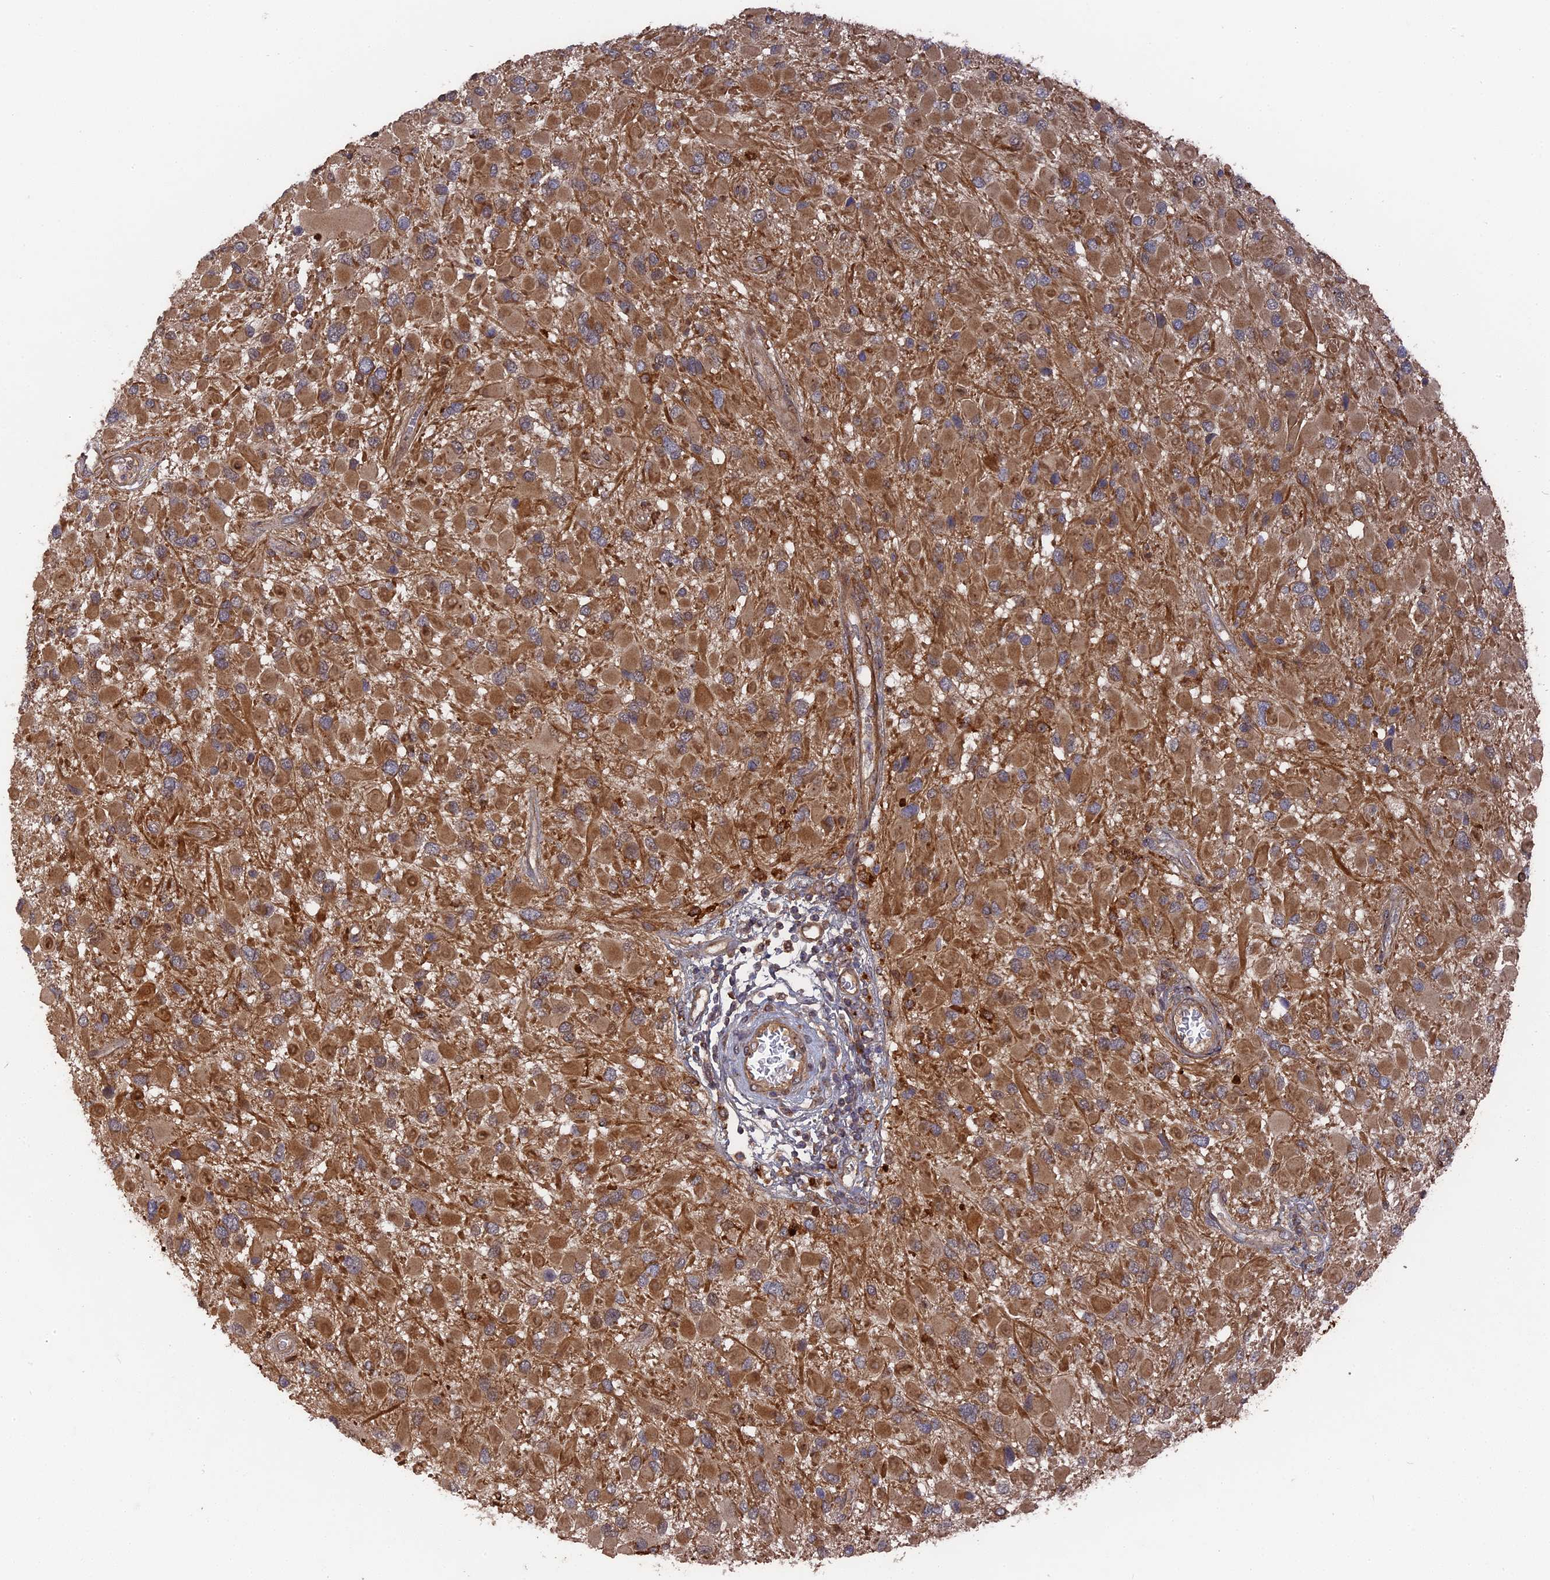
{"staining": {"intensity": "moderate", "quantity": ">75%", "location": "cytoplasmic/membranous"}, "tissue": "glioma", "cell_type": "Tumor cells", "image_type": "cancer", "snomed": [{"axis": "morphology", "description": "Glioma, malignant, High grade"}, {"axis": "topography", "description": "Brain"}], "caption": "Brown immunohistochemical staining in human glioma demonstrates moderate cytoplasmic/membranous positivity in about >75% of tumor cells.", "gene": "DEF8", "patient": {"sex": "male", "age": 53}}